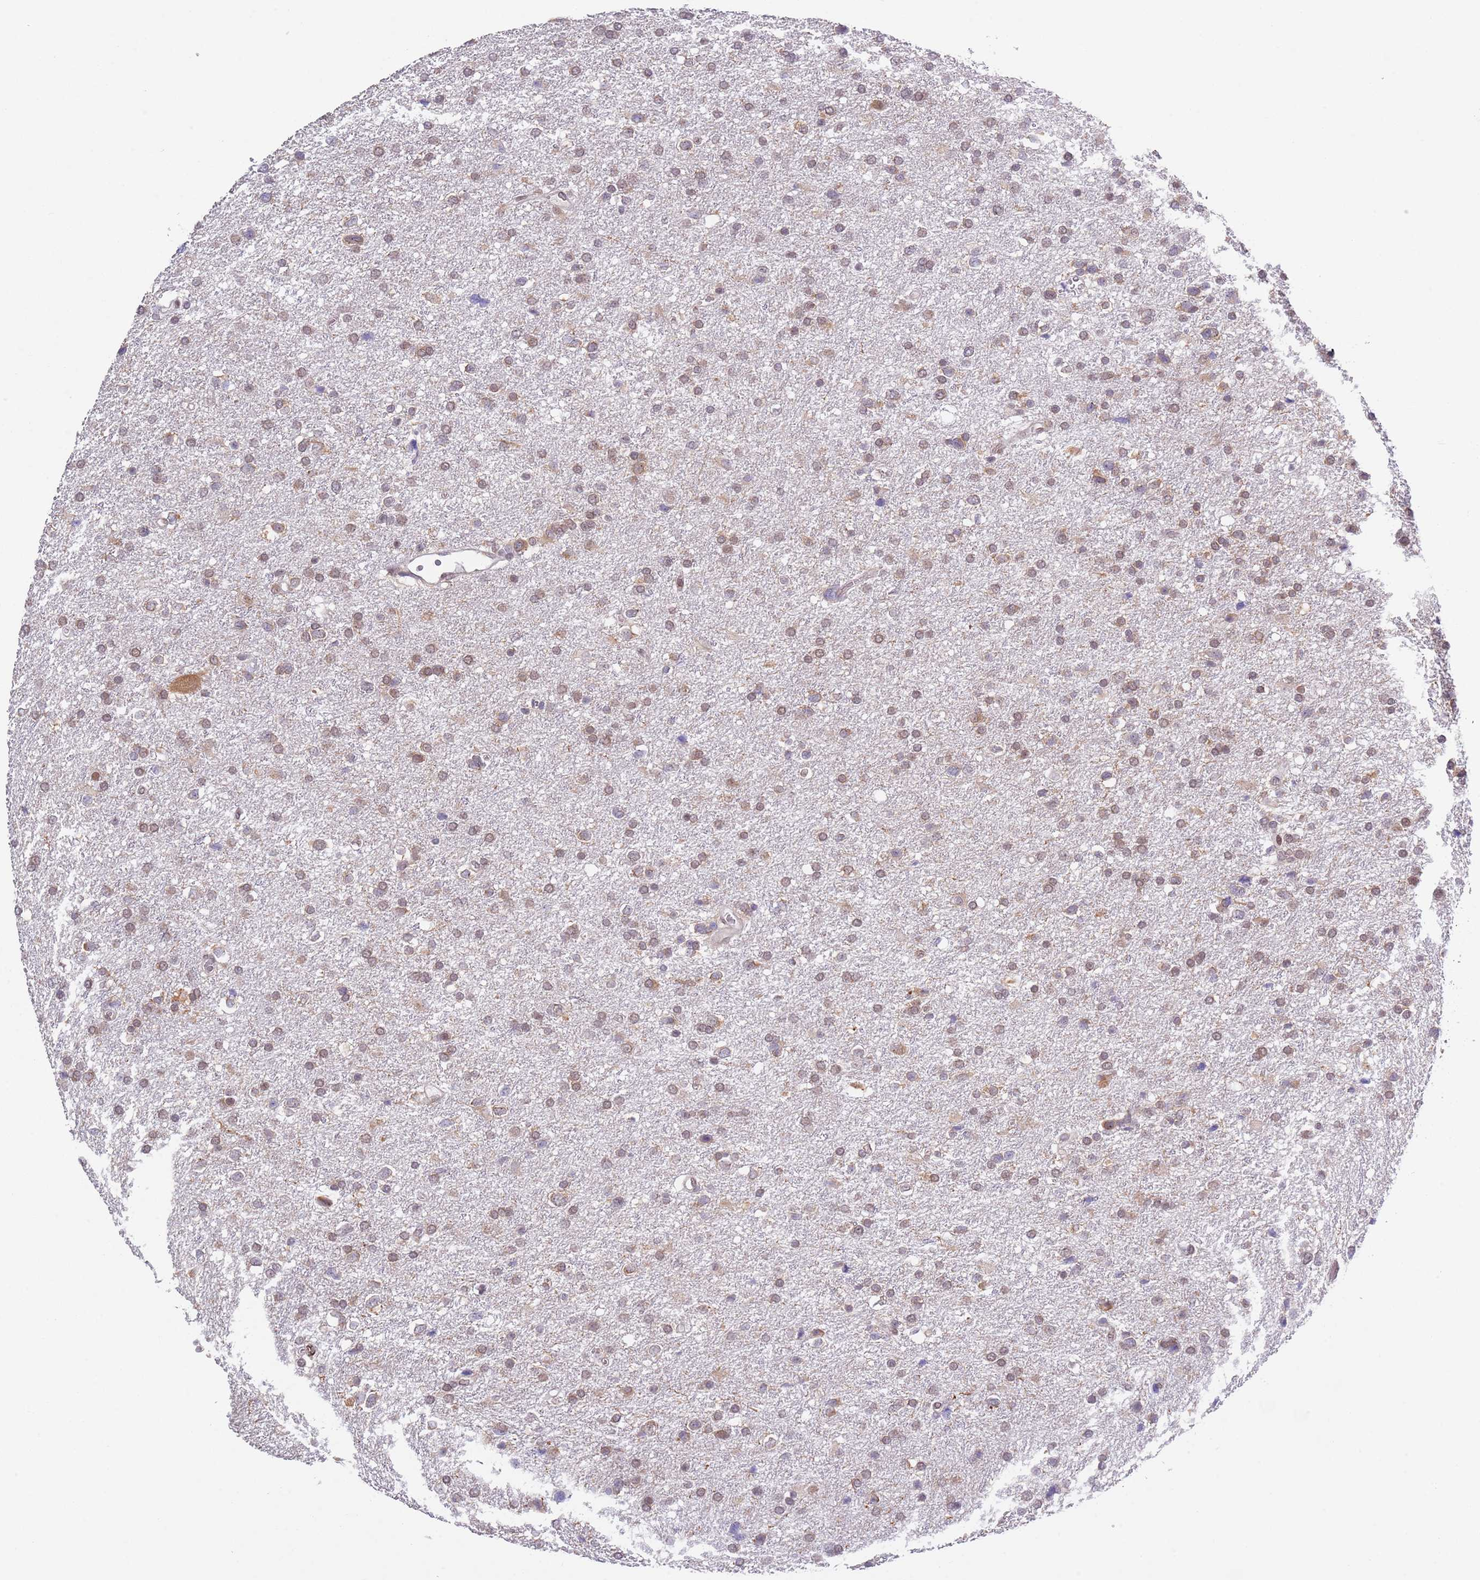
{"staining": {"intensity": "weak", "quantity": ">75%", "location": "cytoplasmic/membranous,nuclear"}, "tissue": "glioma", "cell_type": "Tumor cells", "image_type": "cancer", "snomed": [{"axis": "morphology", "description": "Glioma, malignant, Low grade"}, {"axis": "topography", "description": "Brain"}], "caption": "High-power microscopy captured an immunohistochemistry image of low-grade glioma (malignant), revealing weak cytoplasmic/membranous and nuclear expression in approximately >75% of tumor cells. The protein of interest is stained brown, and the nuclei are stained in blue (DAB IHC with brightfield microscopy, high magnification).", "gene": "SLC25A32", "patient": {"sex": "female", "age": 32}}